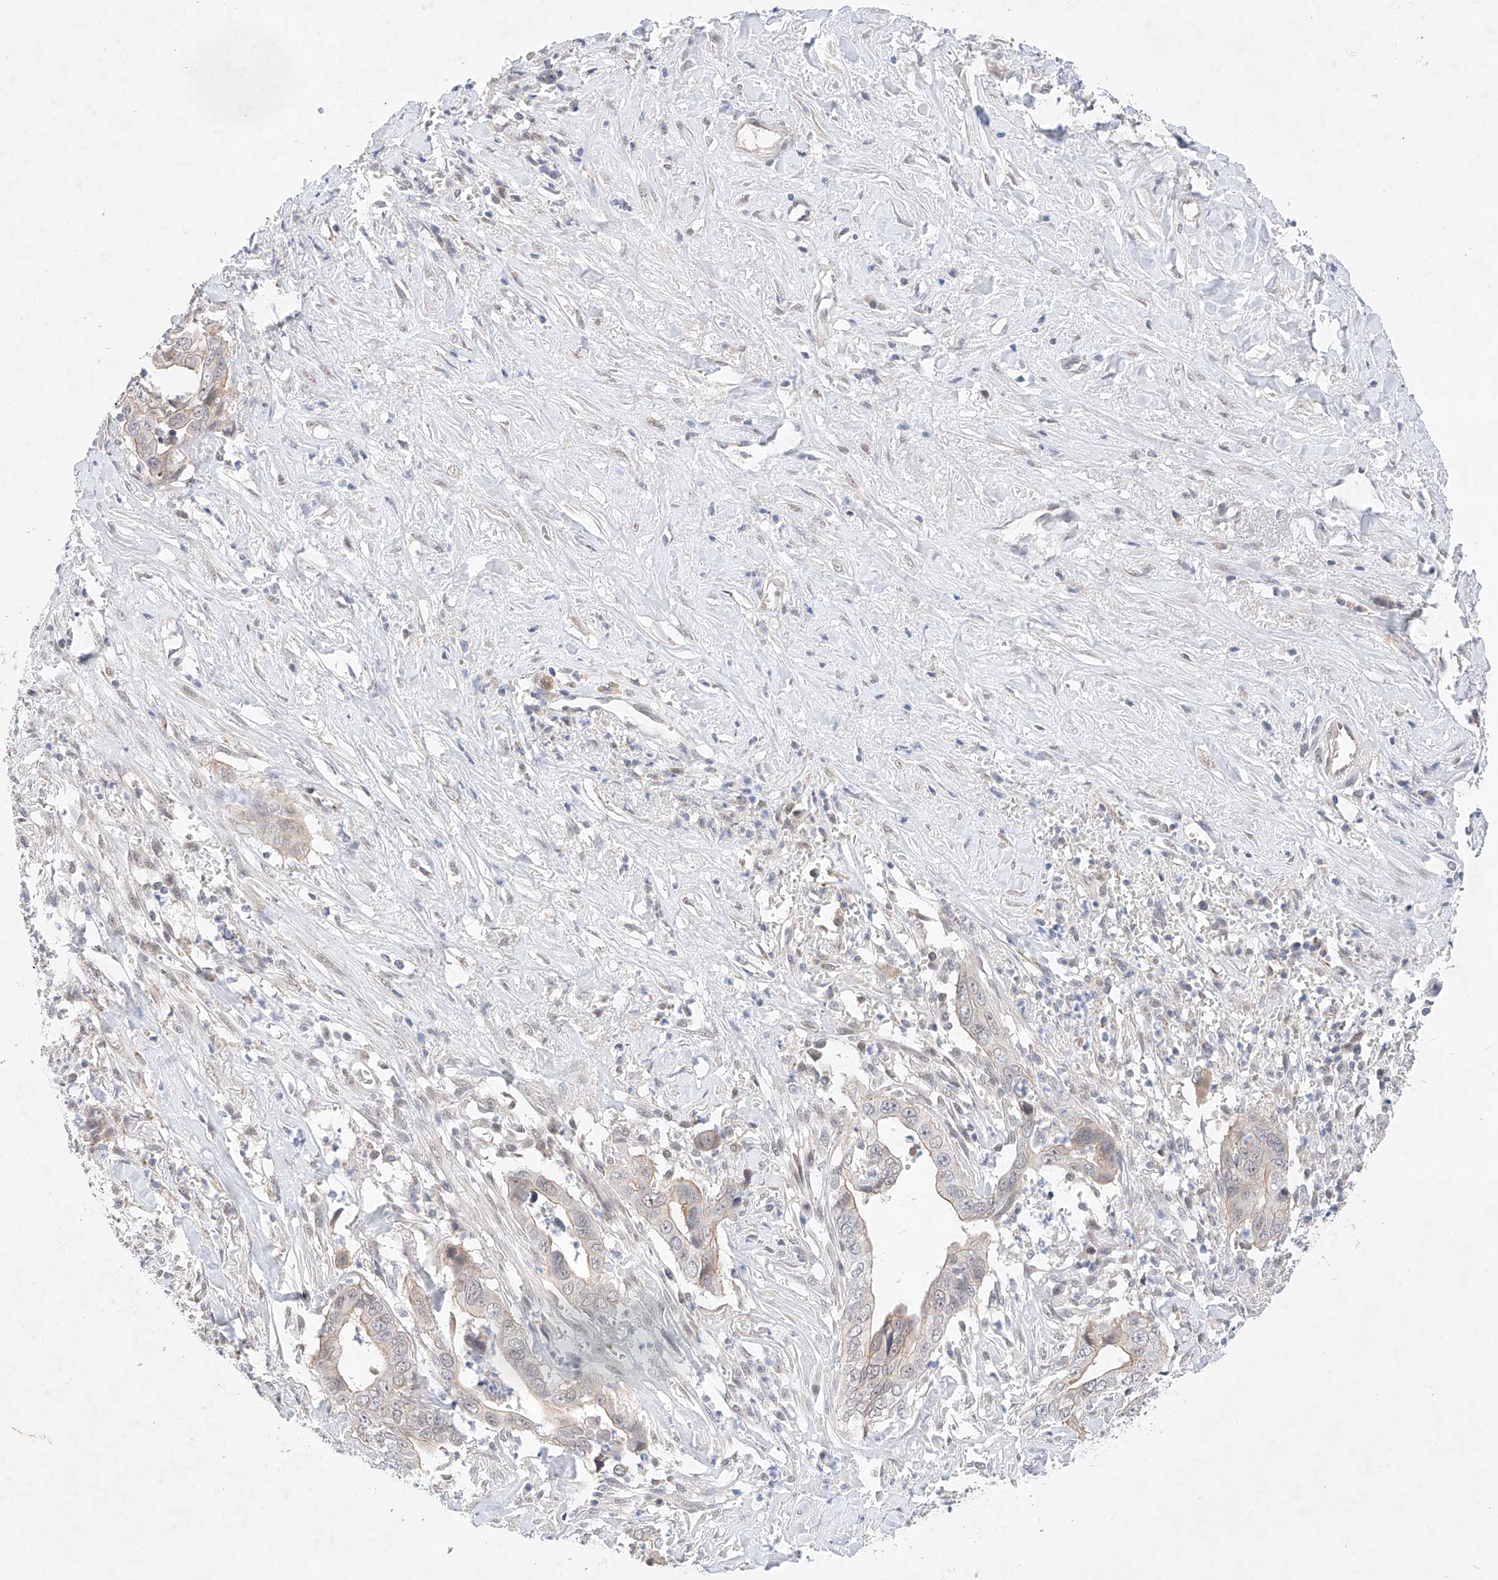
{"staining": {"intensity": "weak", "quantity": "<25%", "location": "cytoplasmic/membranous"}, "tissue": "liver cancer", "cell_type": "Tumor cells", "image_type": "cancer", "snomed": [{"axis": "morphology", "description": "Cholangiocarcinoma"}, {"axis": "topography", "description": "Liver"}], "caption": "A micrograph of liver cancer stained for a protein reveals no brown staining in tumor cells.", "gene": "IL22RA2", "patient": {"sex": "female", "age": 79}}